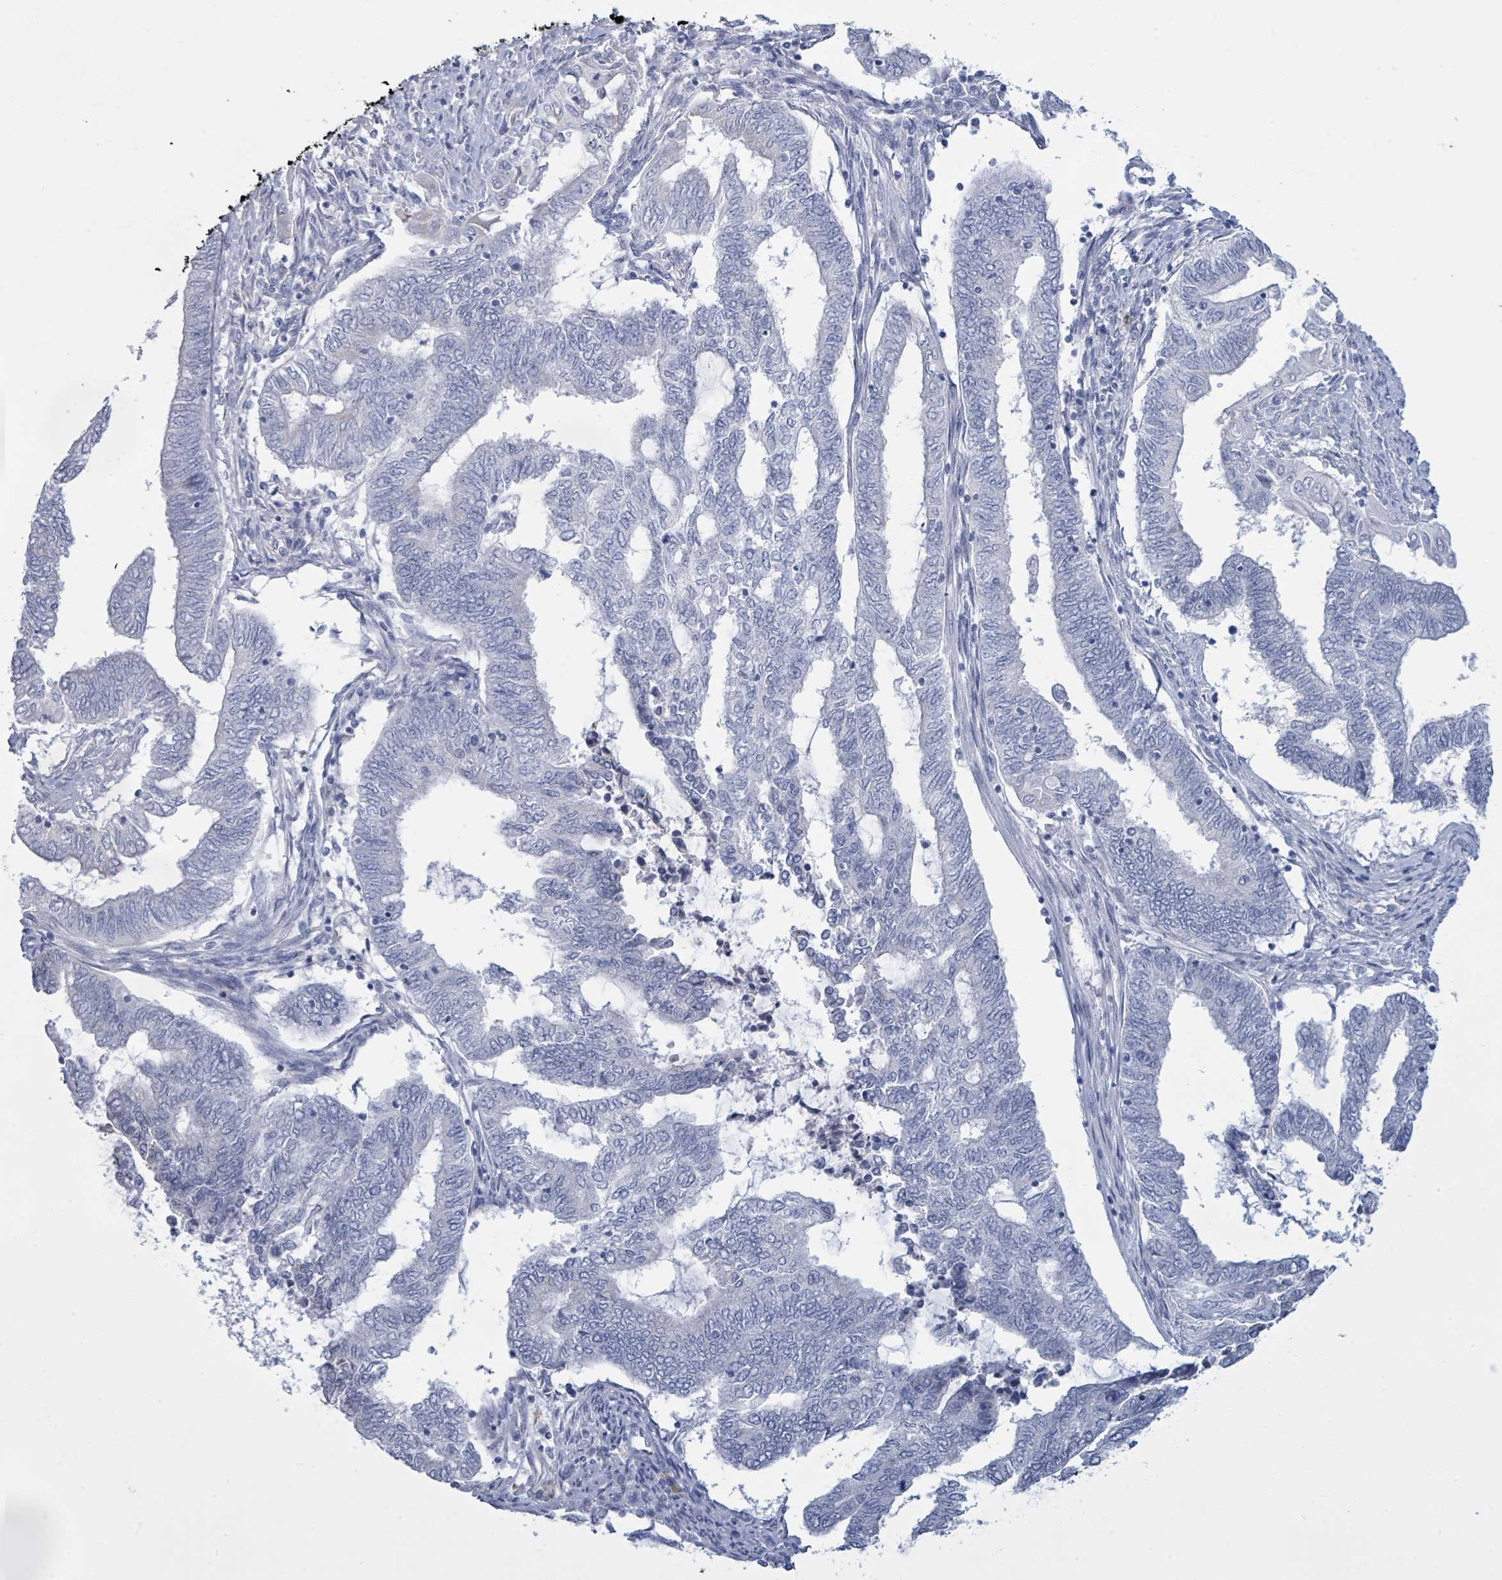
{"staining": {"intensity": "negative", "quantity": "none", "location": "none"}, "tissue": "endometrial cancer", "cell_type": "Tumor cells", "image_type": "cancer", "snomed": [{"axis": "morphology", "description": "Adenocarcinoma, NOS"}, {"axis": "topography", "description": "Uterus"}, {"axis": "topography", "description": "Endometrium"}], "caption": "Protein analysis of endometrial cancer reveals no significant expression in tumor cells.", "gene": "PGA3", "patient": {"sex": "female", "age": 70}}